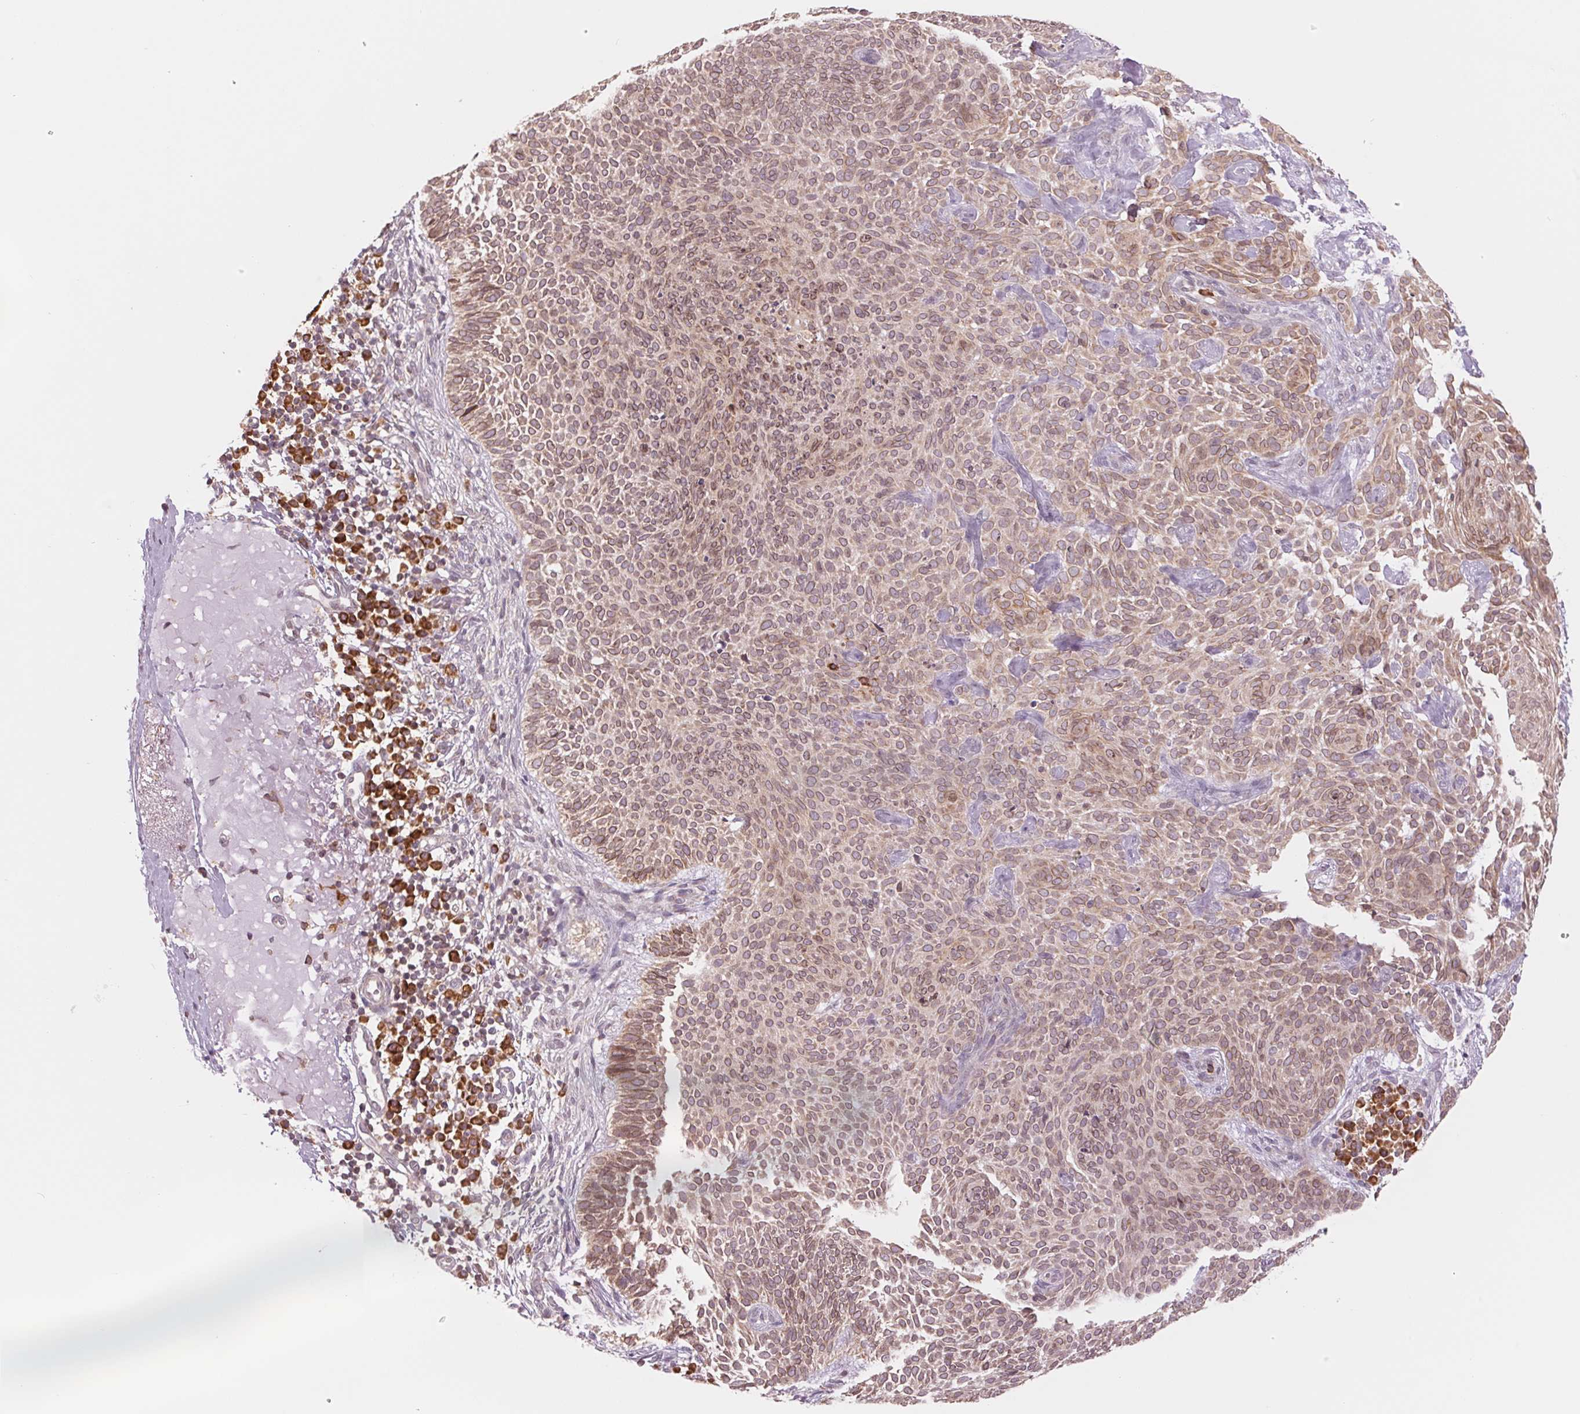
{"staining": {"intensity": "weak", "quantity": ">75%", "location": "cytoplasmic/membranous"}, "tissue": "skin cancer", "cell_type": "Tumor cells", "image_type": "cancer", "snomed": [{"axis": "morphology", "description": "Basal cell carcinoma"}, {"axis": "topography", "description": "Skin"}, {"axis": "topography", "description": "Skin of face"}], "caption": "A high-resolution image shows immunohistochemistry staining of skin cancer, which exhibits weak cytoplasmic/membranous positivity in about >75% of tumor cells.", "gene": "TECR", "patient": {"sex": "female", "age": 82}}